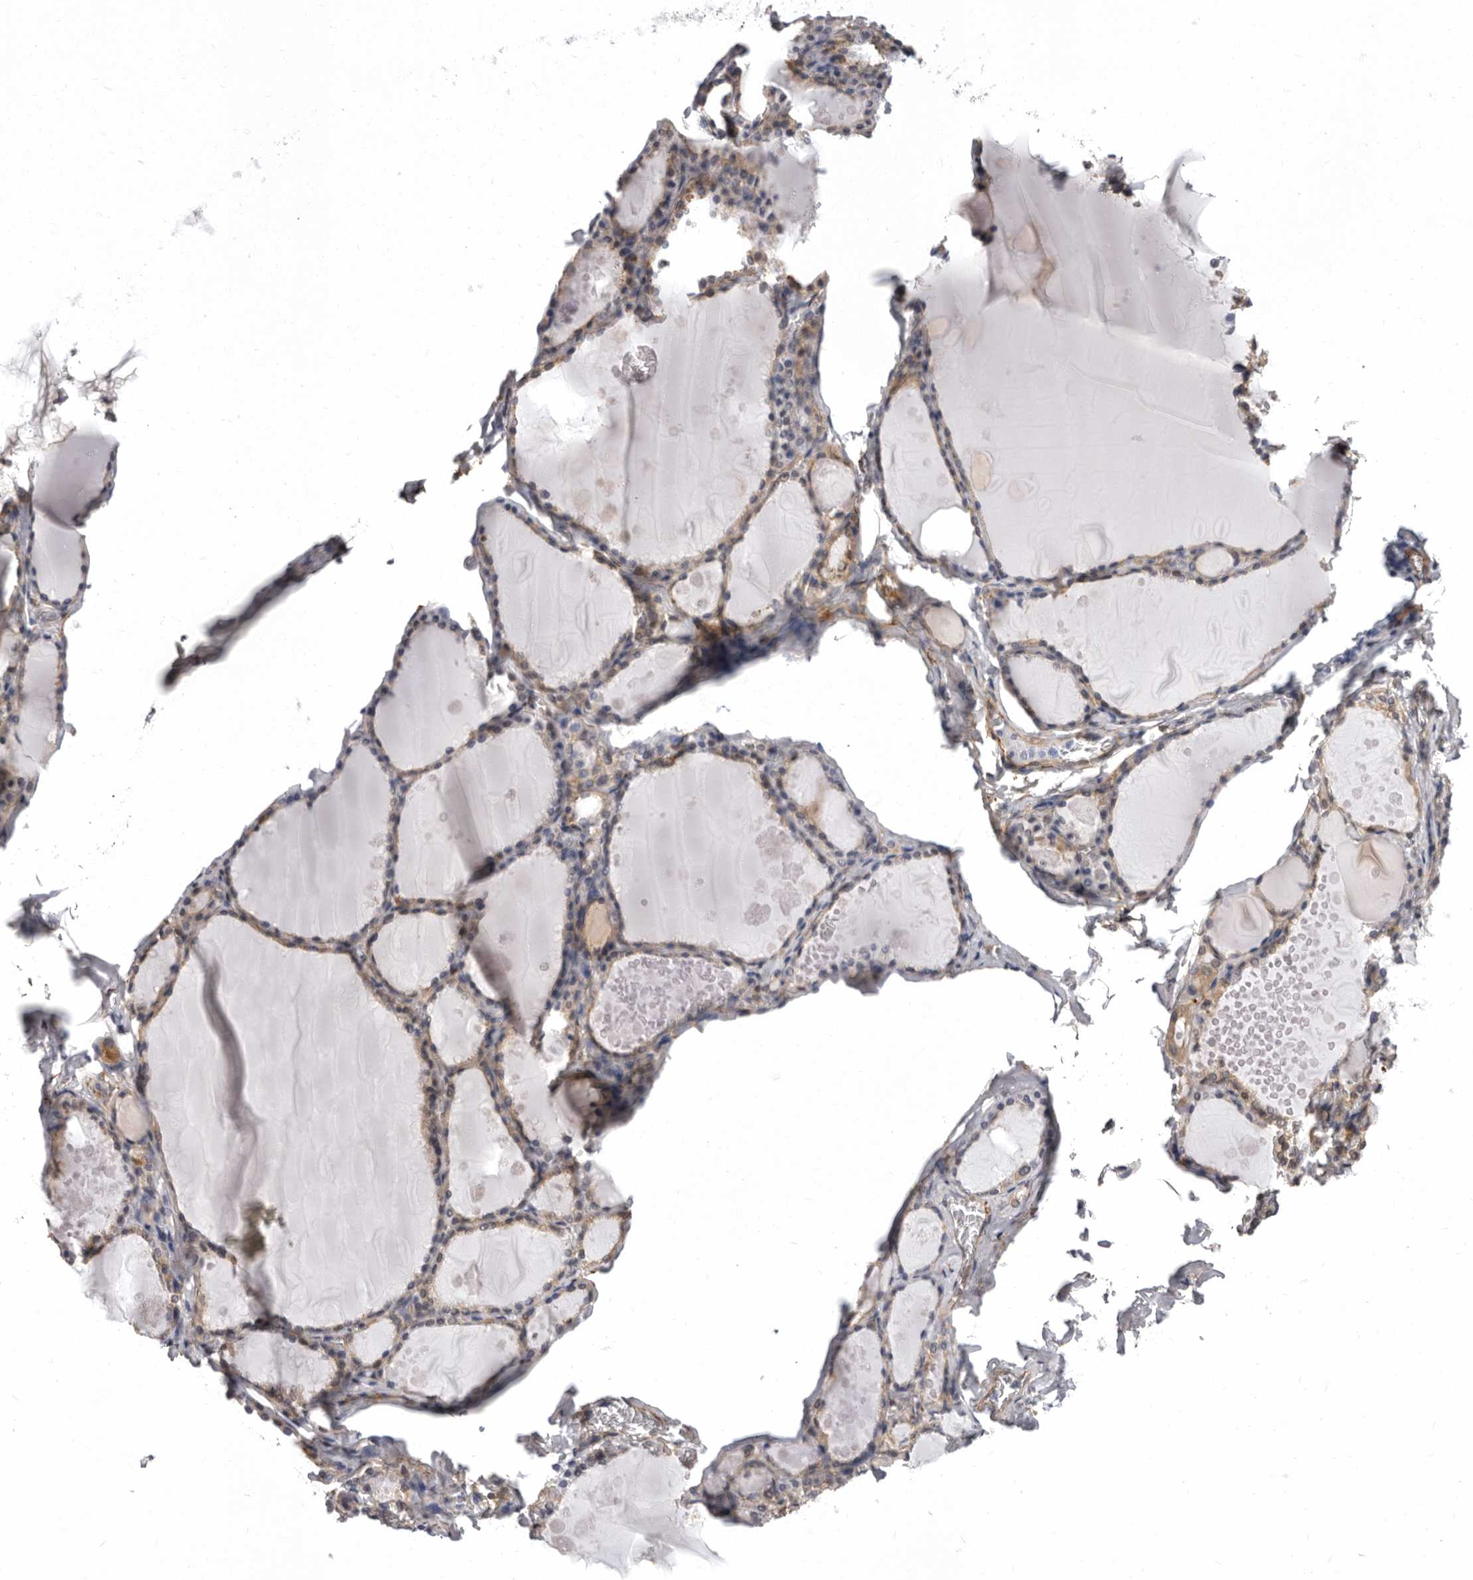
{"staining": {"intensity": "weak", "quantity": "25%-75%", "location": "cytoplasmic/membranous"}, "tissue": "thyroid gland", "cell_type": "Glandular cells", "image_type": "normal", "snomed": [{"axis": "morphology", "description": "Normal tissue, NOS"}, {"axis": "topography", "description": "Thyroid gland"}], "caption": "Thyroid gland stained with DAB (3,3'-diaminobenzidine) IHC demonstrates low levels of weak cytoplasmic/membranous expression in about 25%-75% of glandular cells.", "gene": "ENAH", "patient": {"sex": "male", "age": 56}}